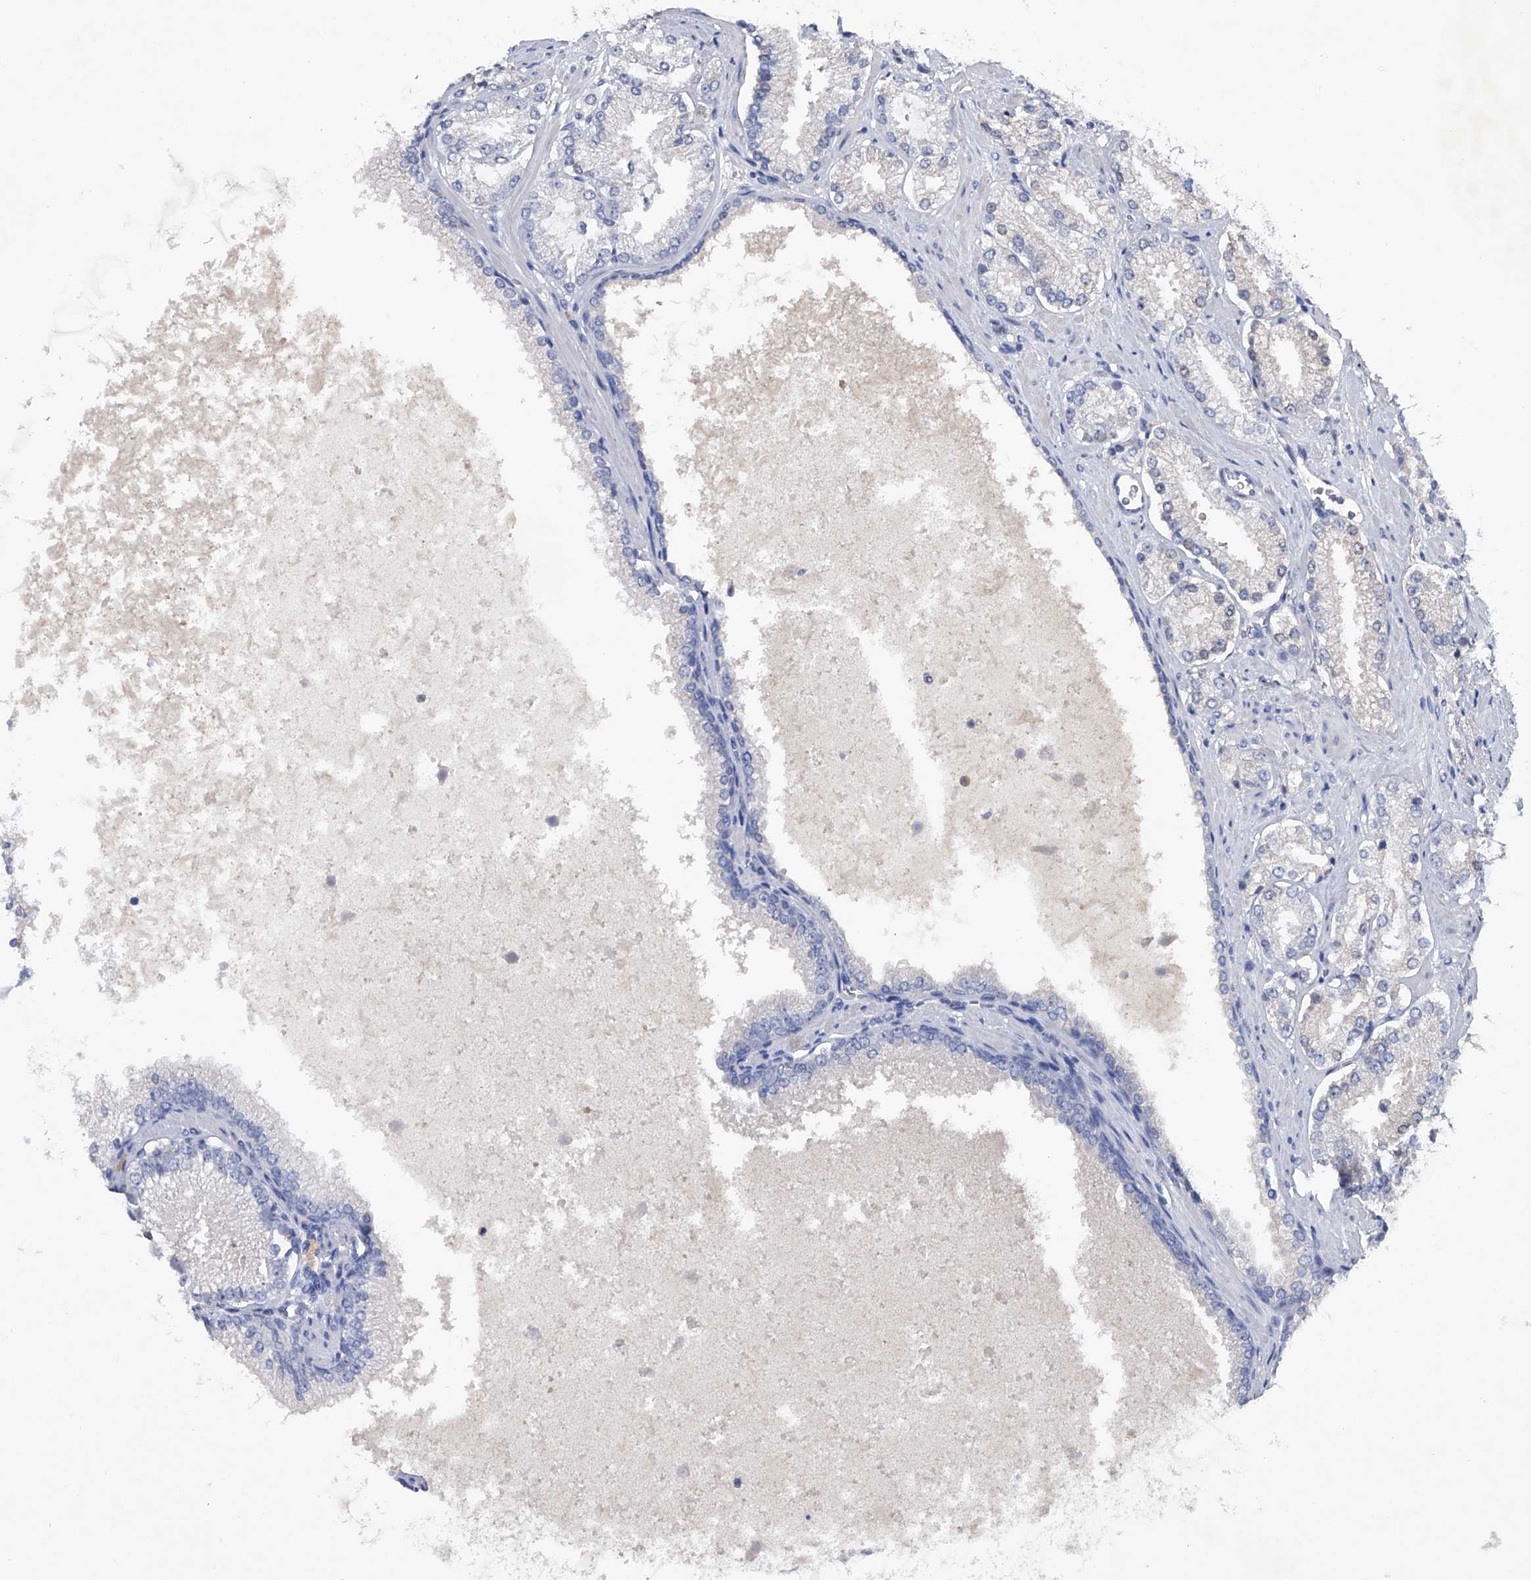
{"staining": {"intensity": "negative", "quantity": "none", "location": "none"}, "tissue": "prostate cancer", "cell_type": "Tumor cells", "image_type": "cancer", "snomed": [{"axis": "morphology", "description": "Adenocarcinoma, High grade"}, {"axis": "topography", "description": "Prostate"}], "caption": "Immunohistochemical staining of prostate cancer (adenocarcinoma (high-grade)) demonstrates no significant staining in tumor cells.", "gene": "ASNS", "patient": {"sex": "male", "age": 73}}